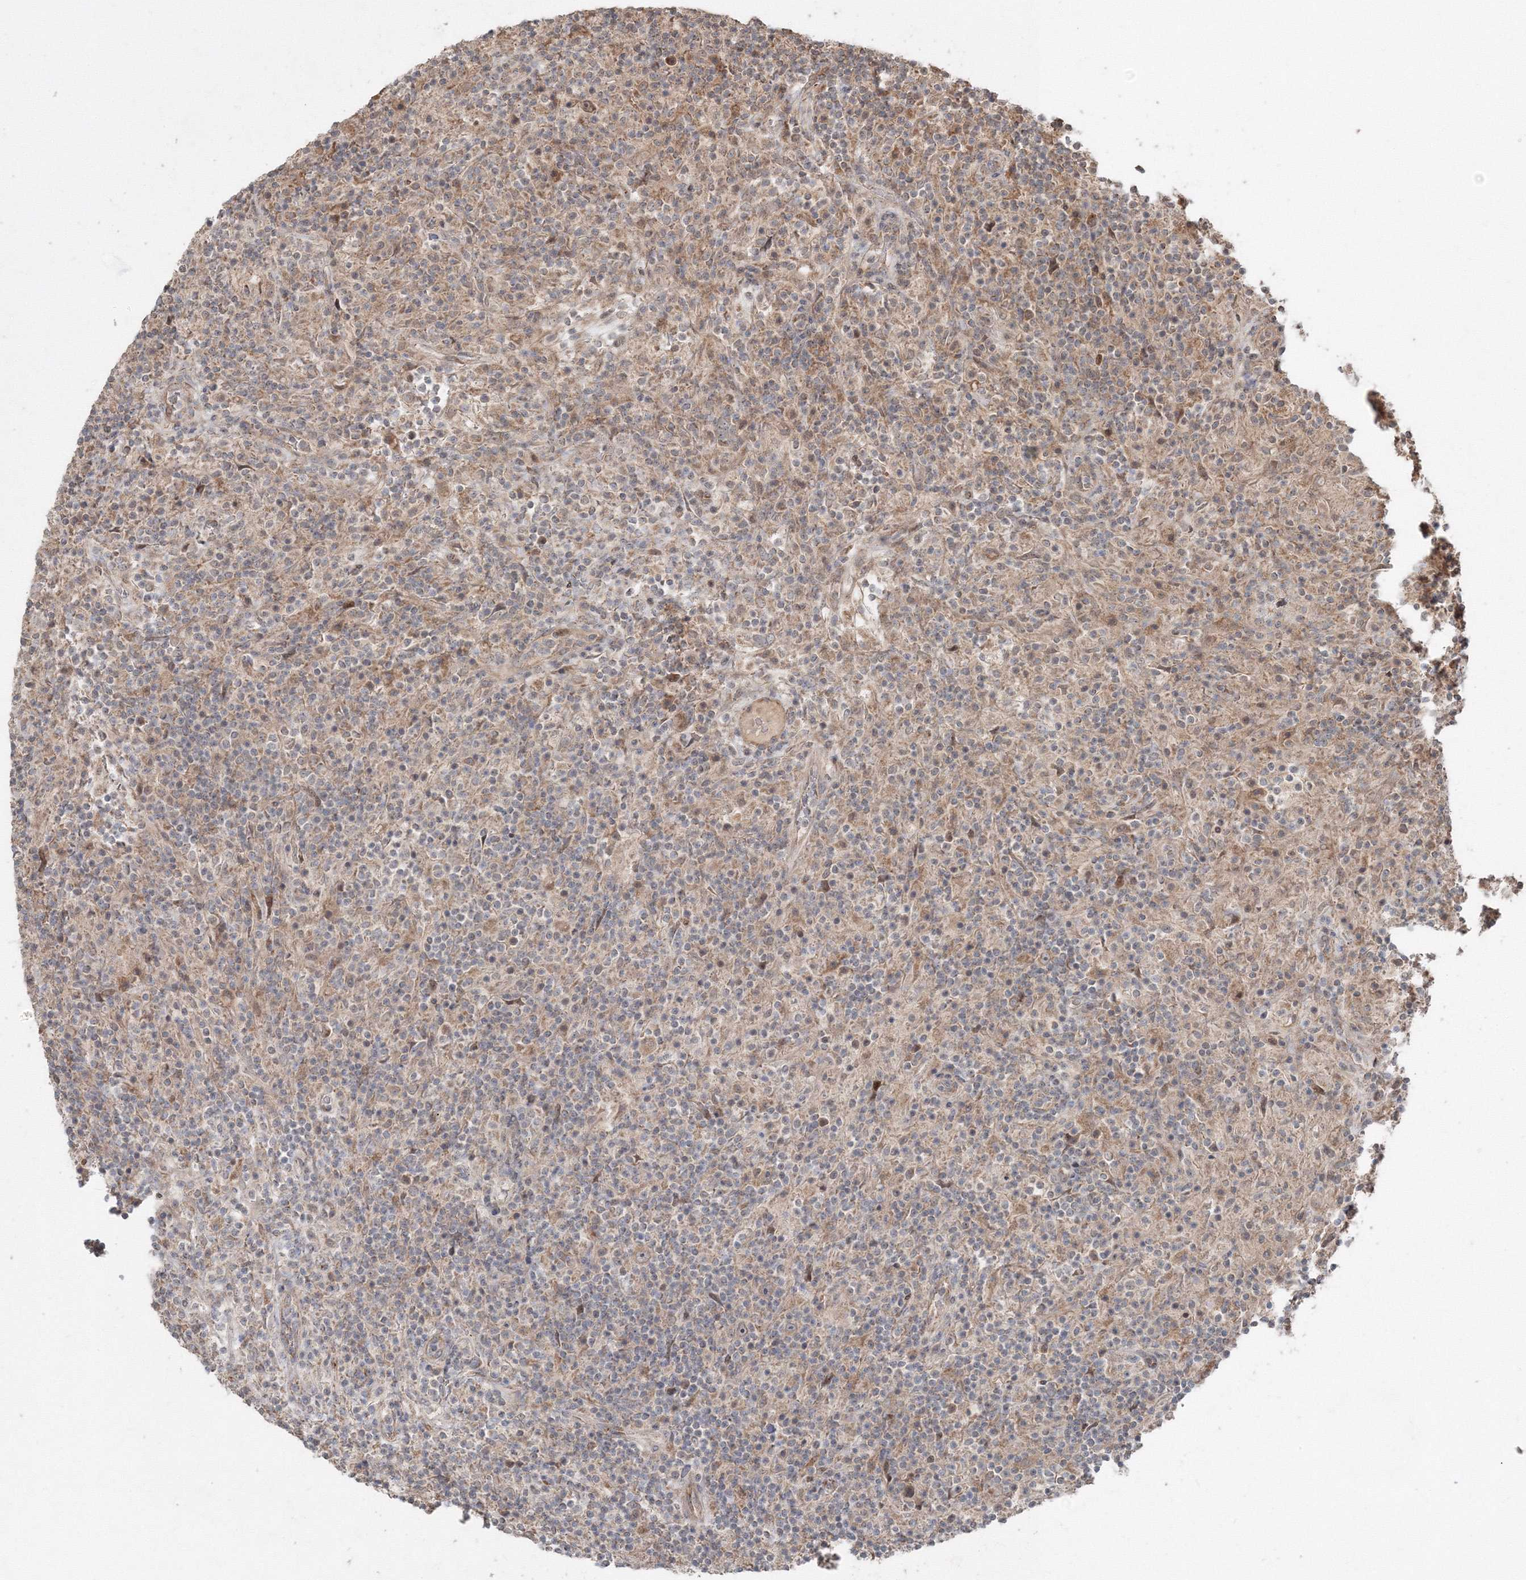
{"staining": {"intensity": "weak", "quantity": "<25%", "location": "cytoplasmic/membranous"}, "tissue": "lymphoma", "cell_type": "Tumor cells", "image_type": "cancer", "snomed": [{"axis": "morphology", "description": "Hodgkin's disease, NOS"}, {"axis": "topography", "description": "Lymph node"}], "caption": "The histopathology image exhibits no significant staining in tumor cells of Hodgkin's disease. (Brightfield microscopy of DAB (3,3'-diaminobenzidine) immunohistochemistry at high magnification).", "gene": "ANAPC16", "patient": {"sex": "male", "age": 70}}